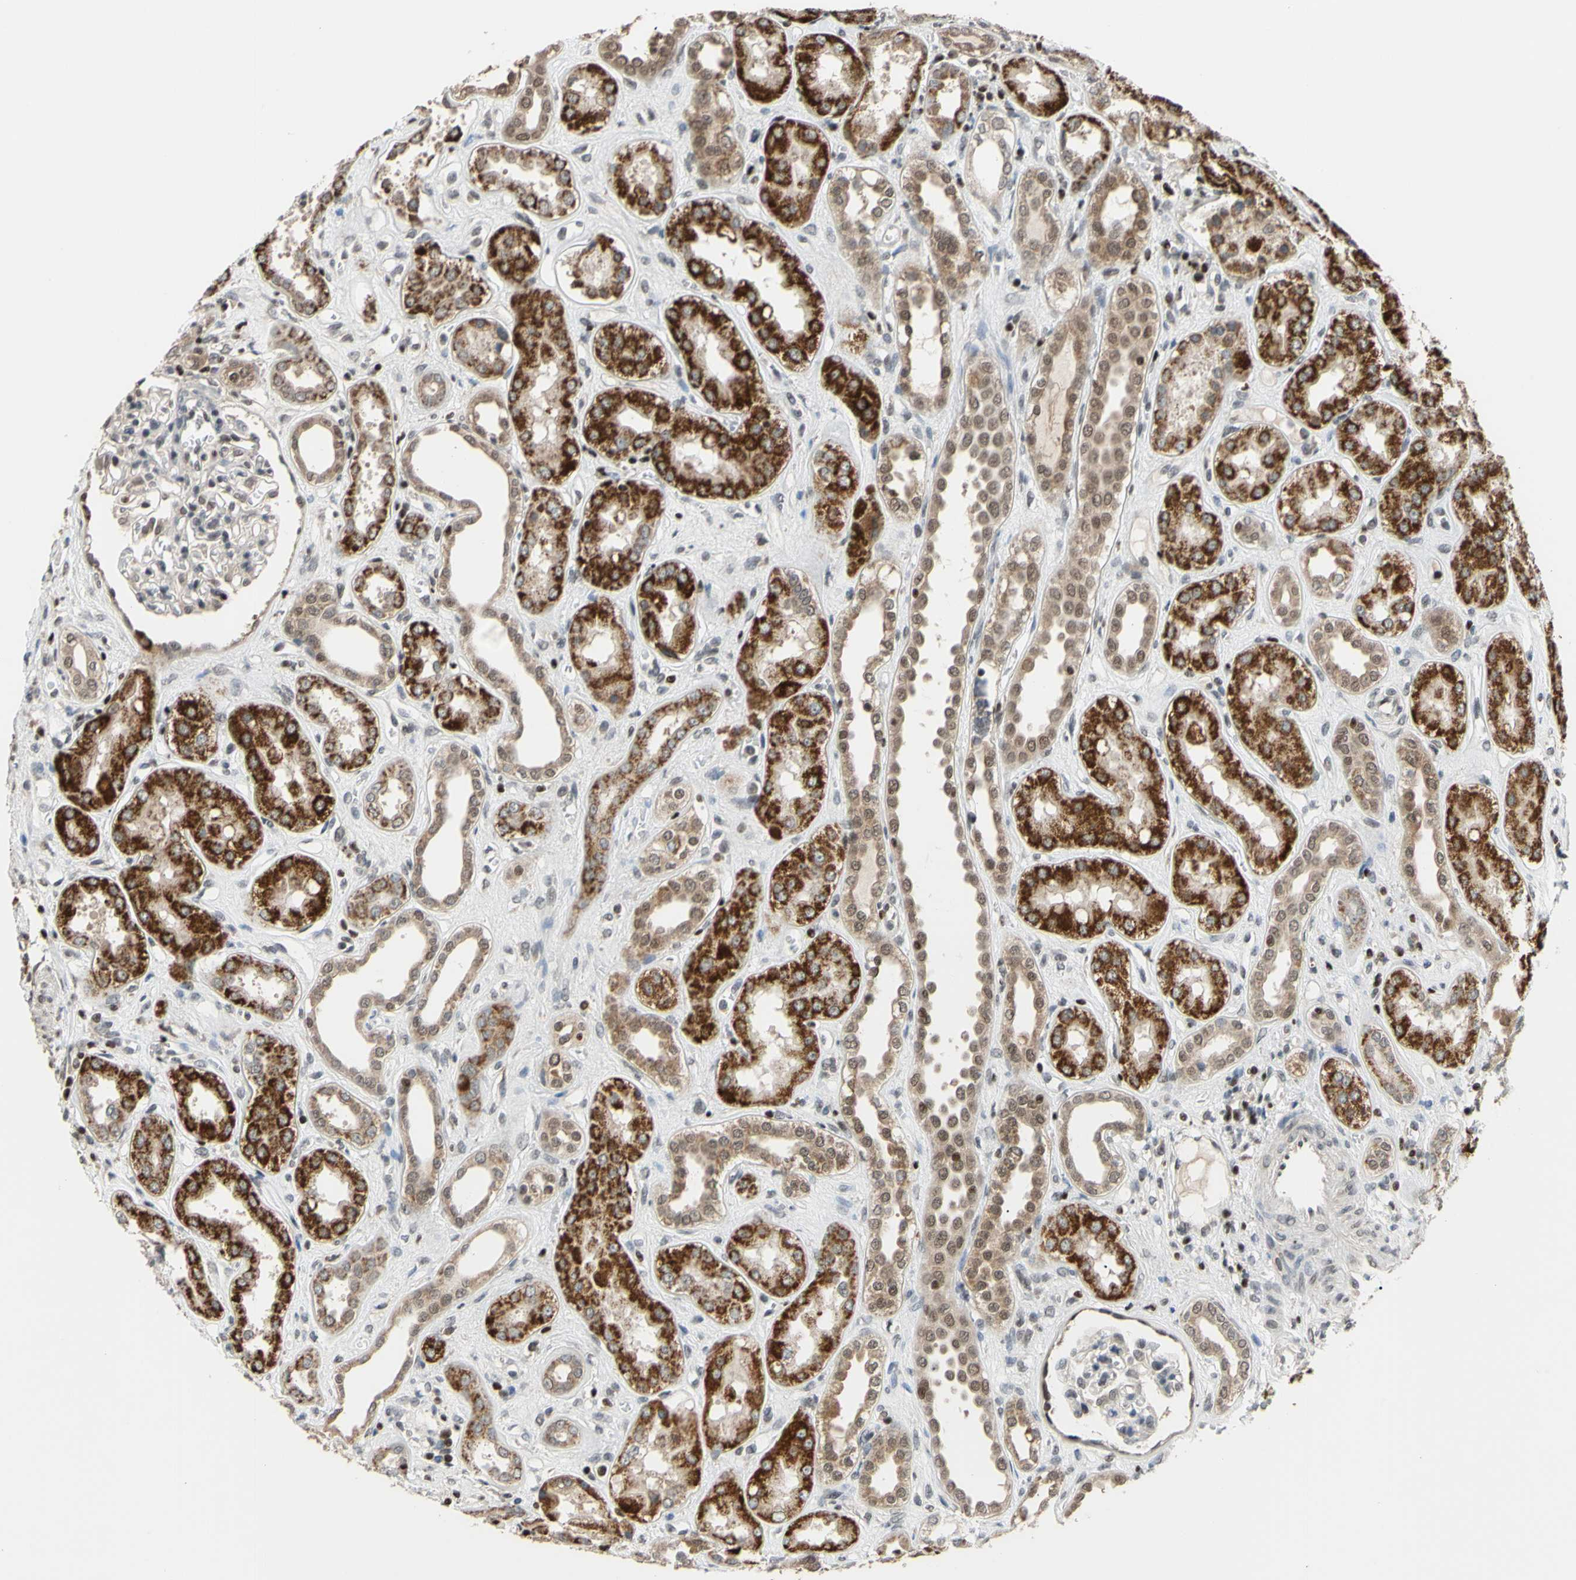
{"staining": {"intensity": "negative", "quantity": "none", "location": "none"}, "tissue": "kidney", "cell_type": "Cells in glomeruli", "image_type": "normal", "snomed": [{"axis": "morphology", "description": "Normal tissue, NOS"}, {"axis": "topography", "description": "Kidney"}], "caption": "IHC histopathology image of normal kidney: kidney stained with DAB (3,3'-diaminobenzidine) demonstrates no significant protein positivity in cells in glomeruli. (DAB immunohistochemistry with hematoxylin counter stain).", "gene": "SP4", "patient": {"sex": "male", "age": 59}}